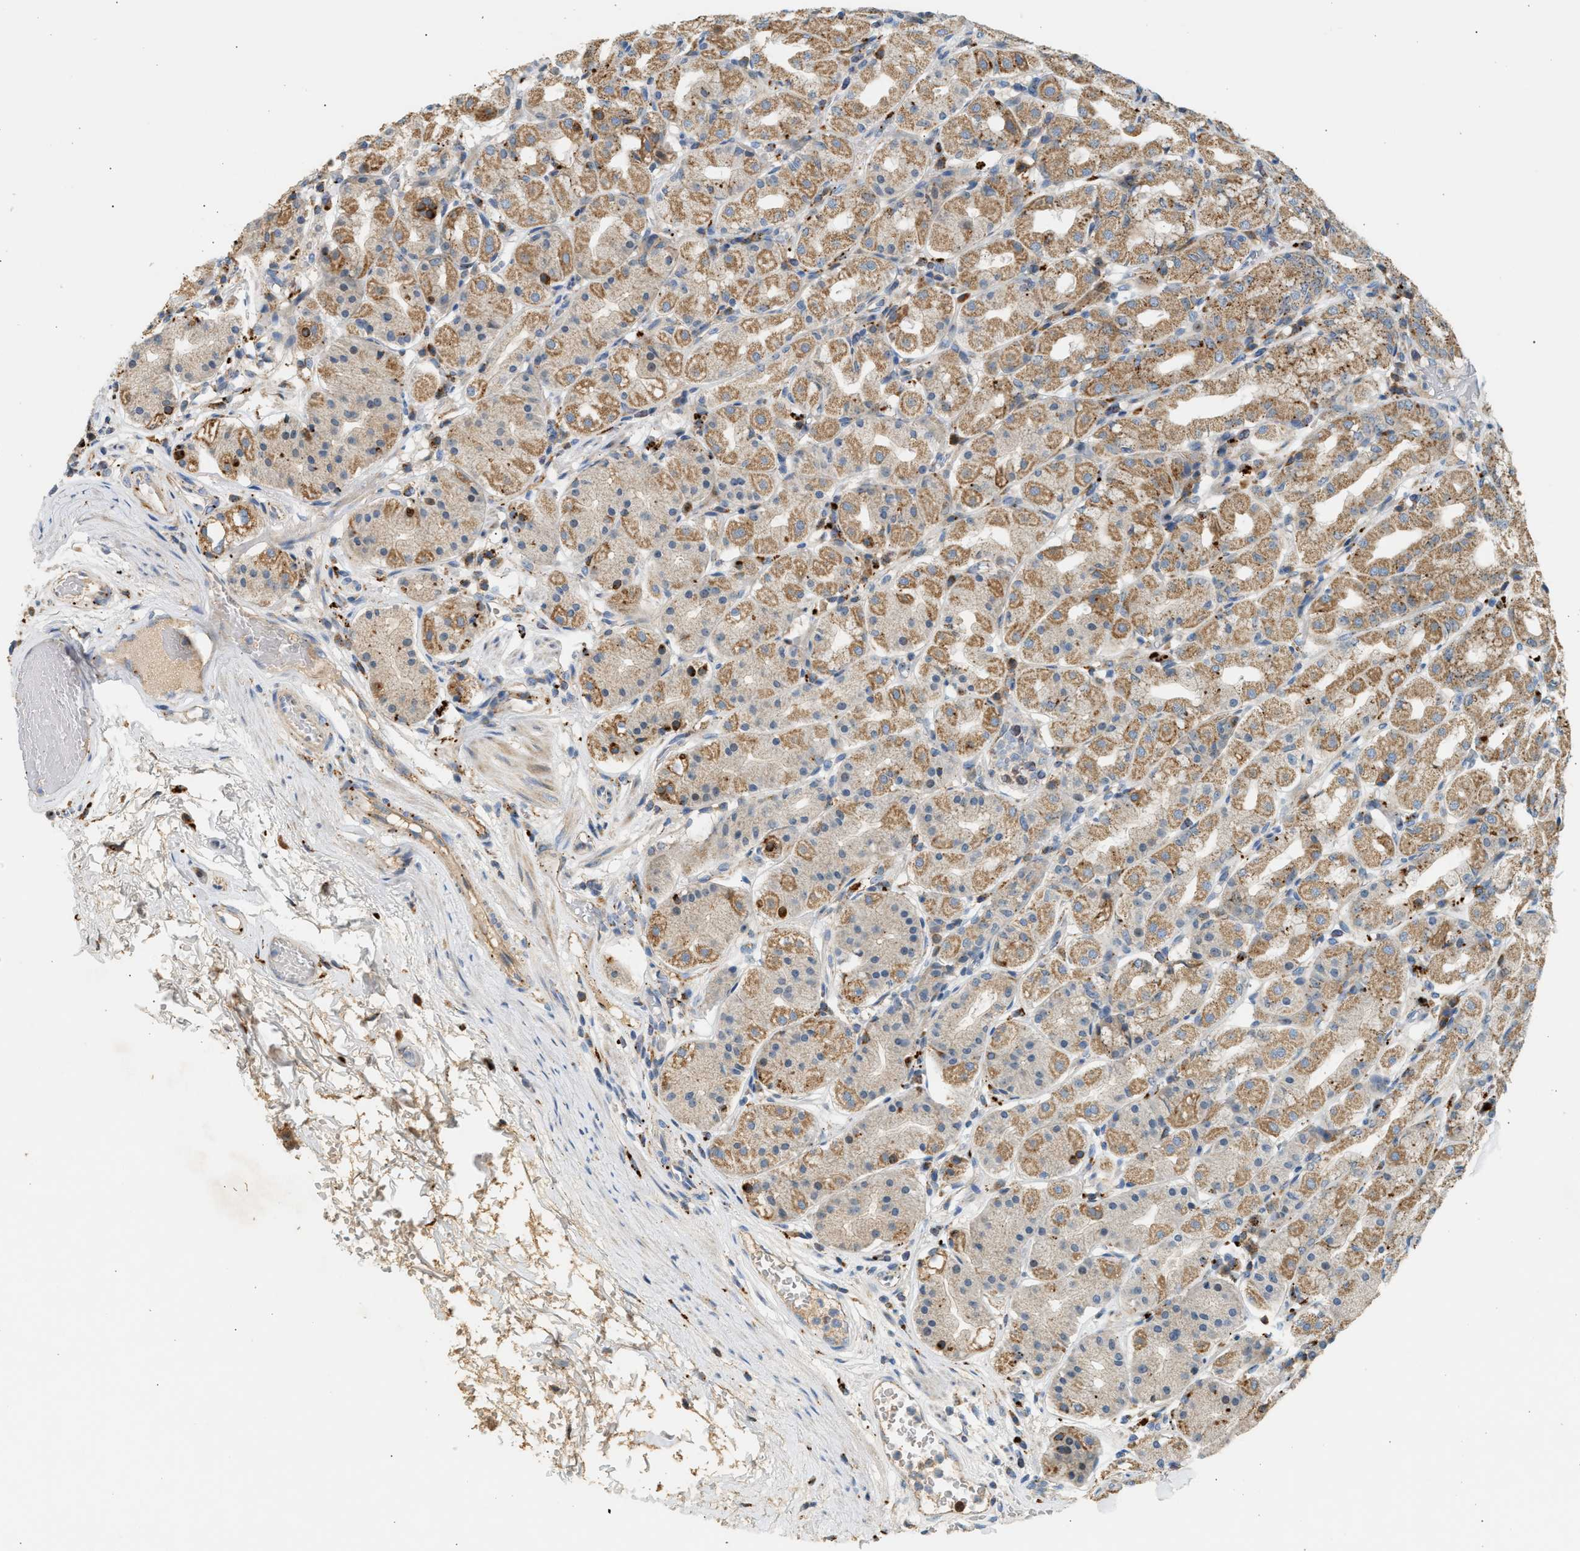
{"staining": {"intensity": "moderate", "quantity": ">75%", "location": "cytoplasmic/membranous"}, "tissue": "stomach", "cell_type": "Glandular cells", "image_type": "normal", "snomed": [{"axis": "morphology", "description": "Normal tissue, NOS"}, {"axis": "topography", "description": "Stomach"}, {"axis": "topography", "description": "Stomach, lower"}], "caption": "DAB immunohistochemical staining of unremarkable stomach reveals moderate cytoplasmic/membranous protein expression in approximately >75% of glandular cells. (brown staining indicates protein expression, while blue staining denotes nuclei).", "gene": "ENTHD1", "patient": {"sex": "female", "age": 56}}